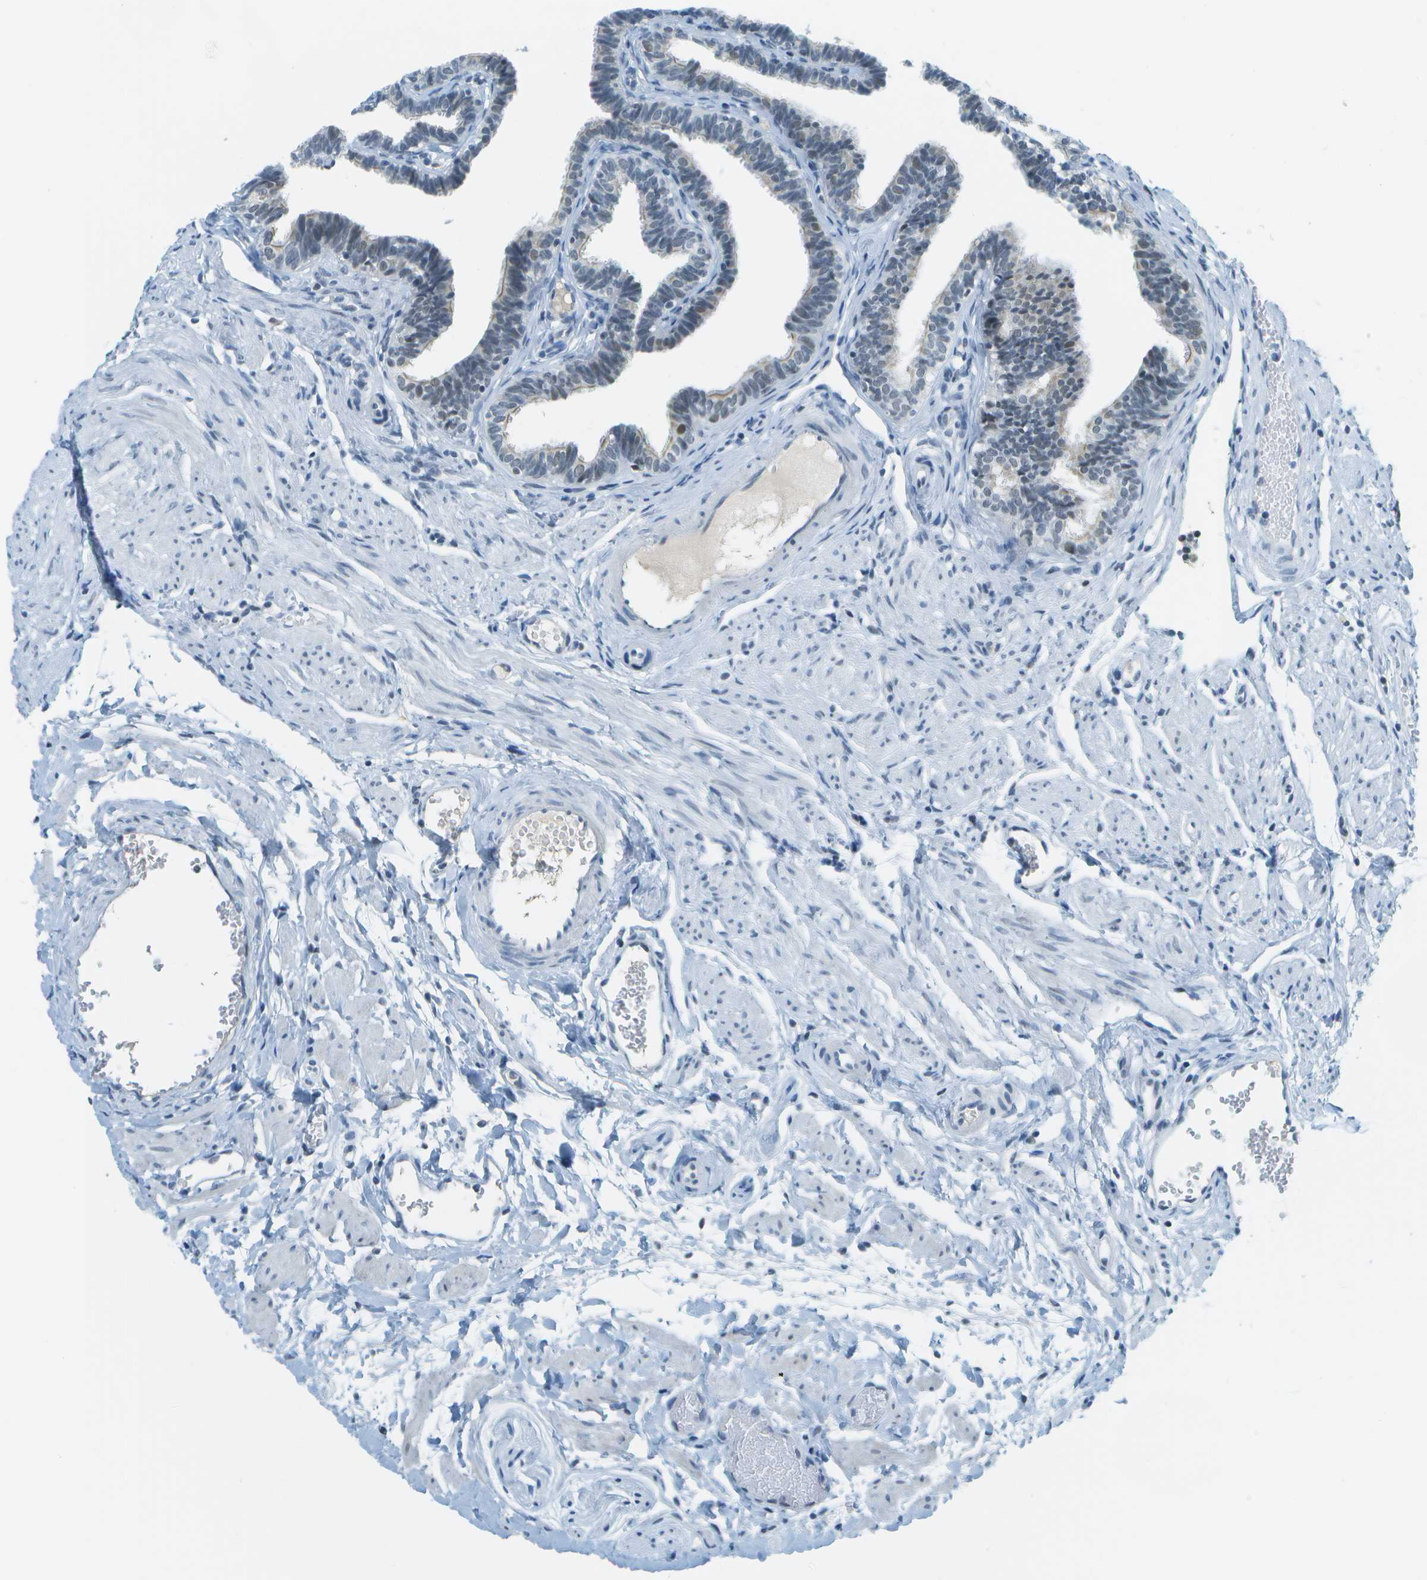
{"staining": {"intensity": "weak", "quantity": "<25%", "location": "nuclear"}, "tissue": "fallopian tube", "cell_type": "Glandular cells", "image_type": "normal", "snomed": [{"axis": "morphology", "description": "Normal tissue, NOS"}, {"axis": "topography", "description": "Fallopian tube"}, {"axis": "topography", "description": "Ovary"}], "caption": "DAB immunohistochemical staining of benign fallopian tube reveals no significant expression in glandular cells. (DAB (3,3'-diaminobenzidine) immunohistochemistry visualized using brightfield microscopy, high magnification).", "gene": "NEK11", "patient": {"sex": "female", "age": 23}}